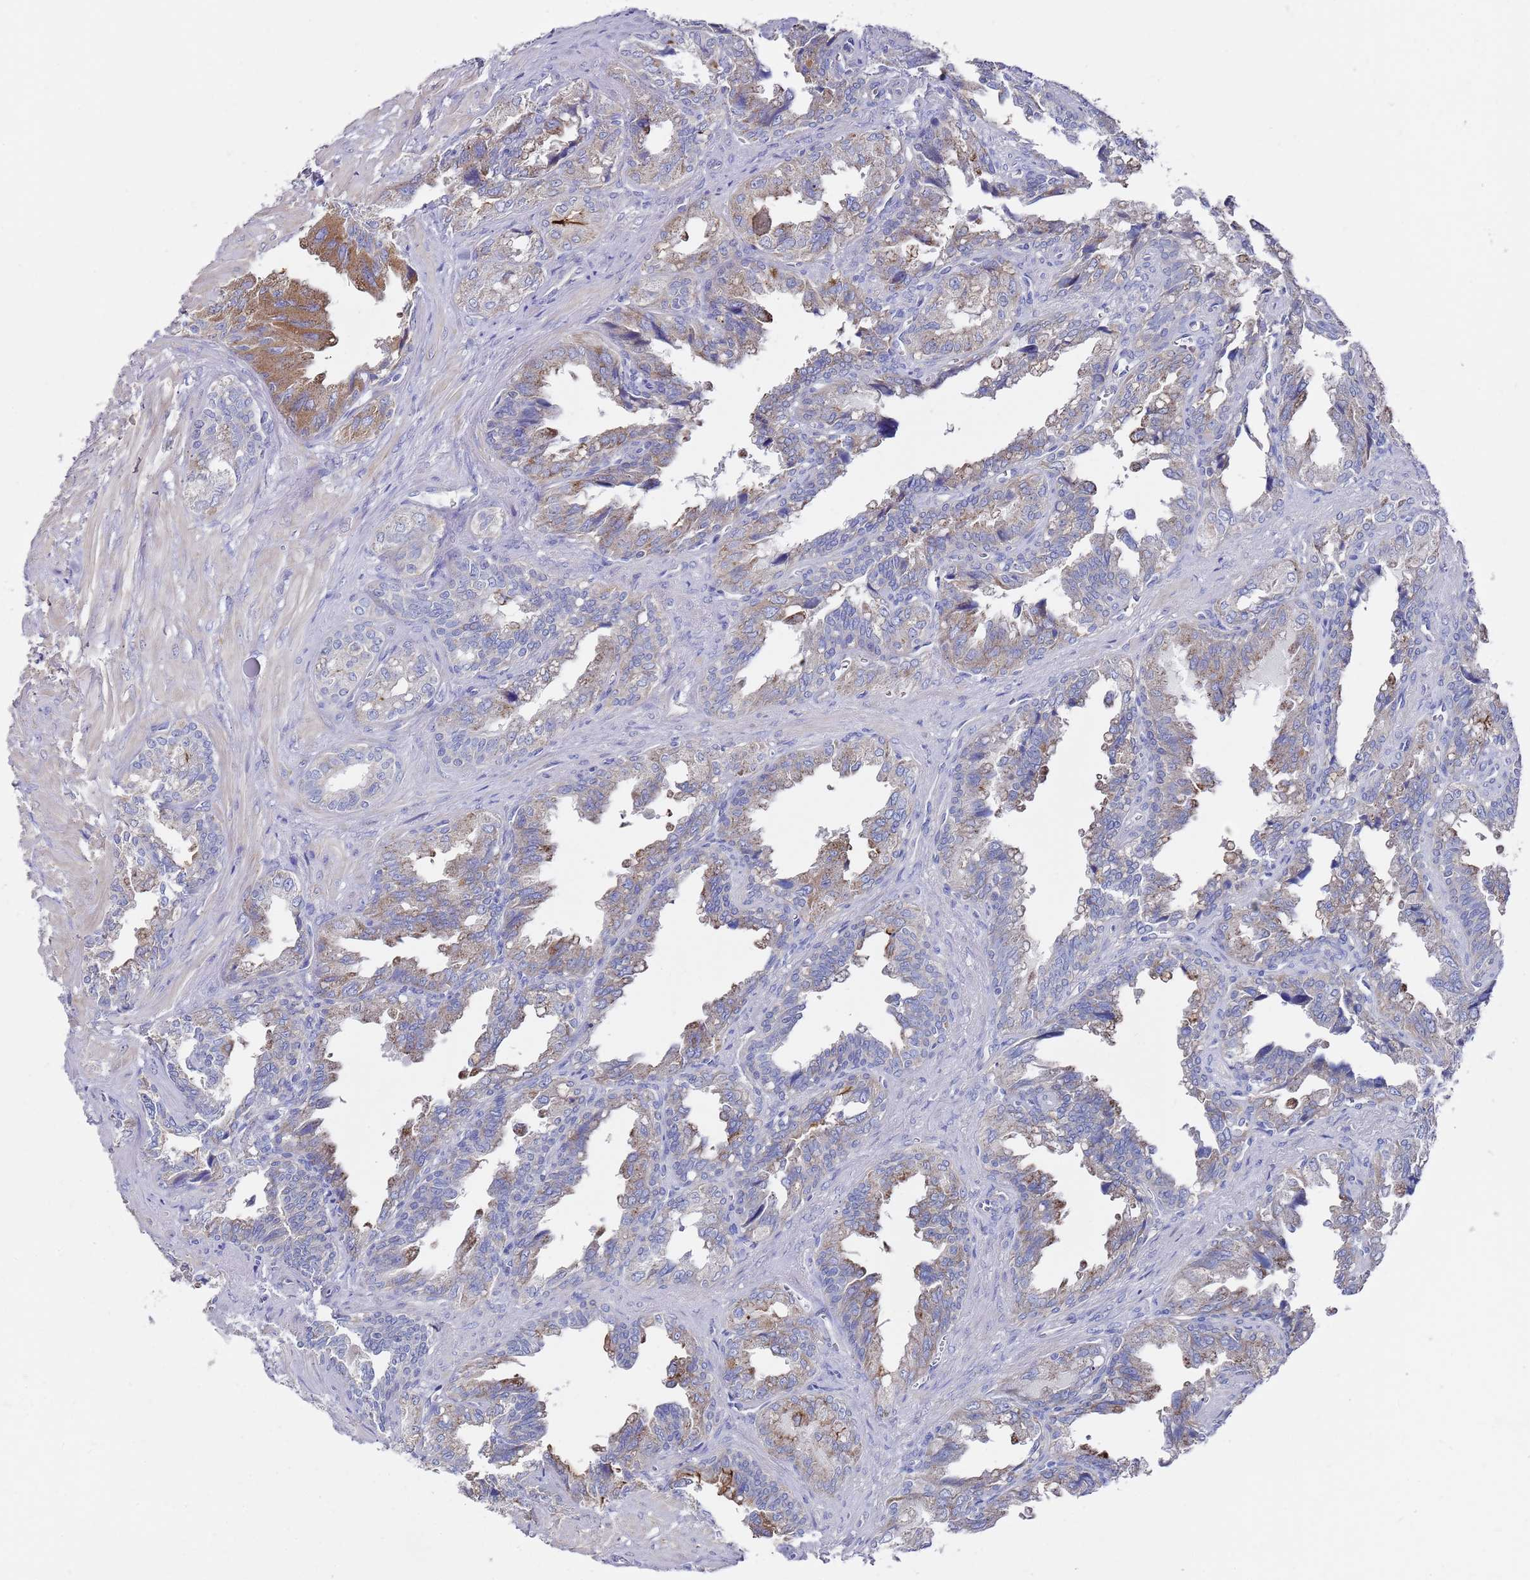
{"staining": {"intensity": "moderate", "quantity": "25%-75%", "location": "cytoplasmic/membranous"}, "tissue": "seminal vesicle", "cell_type": "Glandular cells", "image_type": "normal", "snomed": [{"axis": "morphology", "description": "Normal tissue, NOS"}, {"axis": "topography", "description": "Seminal veicle"}], "caption": "Brown immunohistochemical staining in normal human seminal vesicle shows moderate cytoplasmic/membranous positivity in about 25%-75% of glandular cells.", "gene": "SCAPER", "patient": {"sex": "male", "age": 67}}